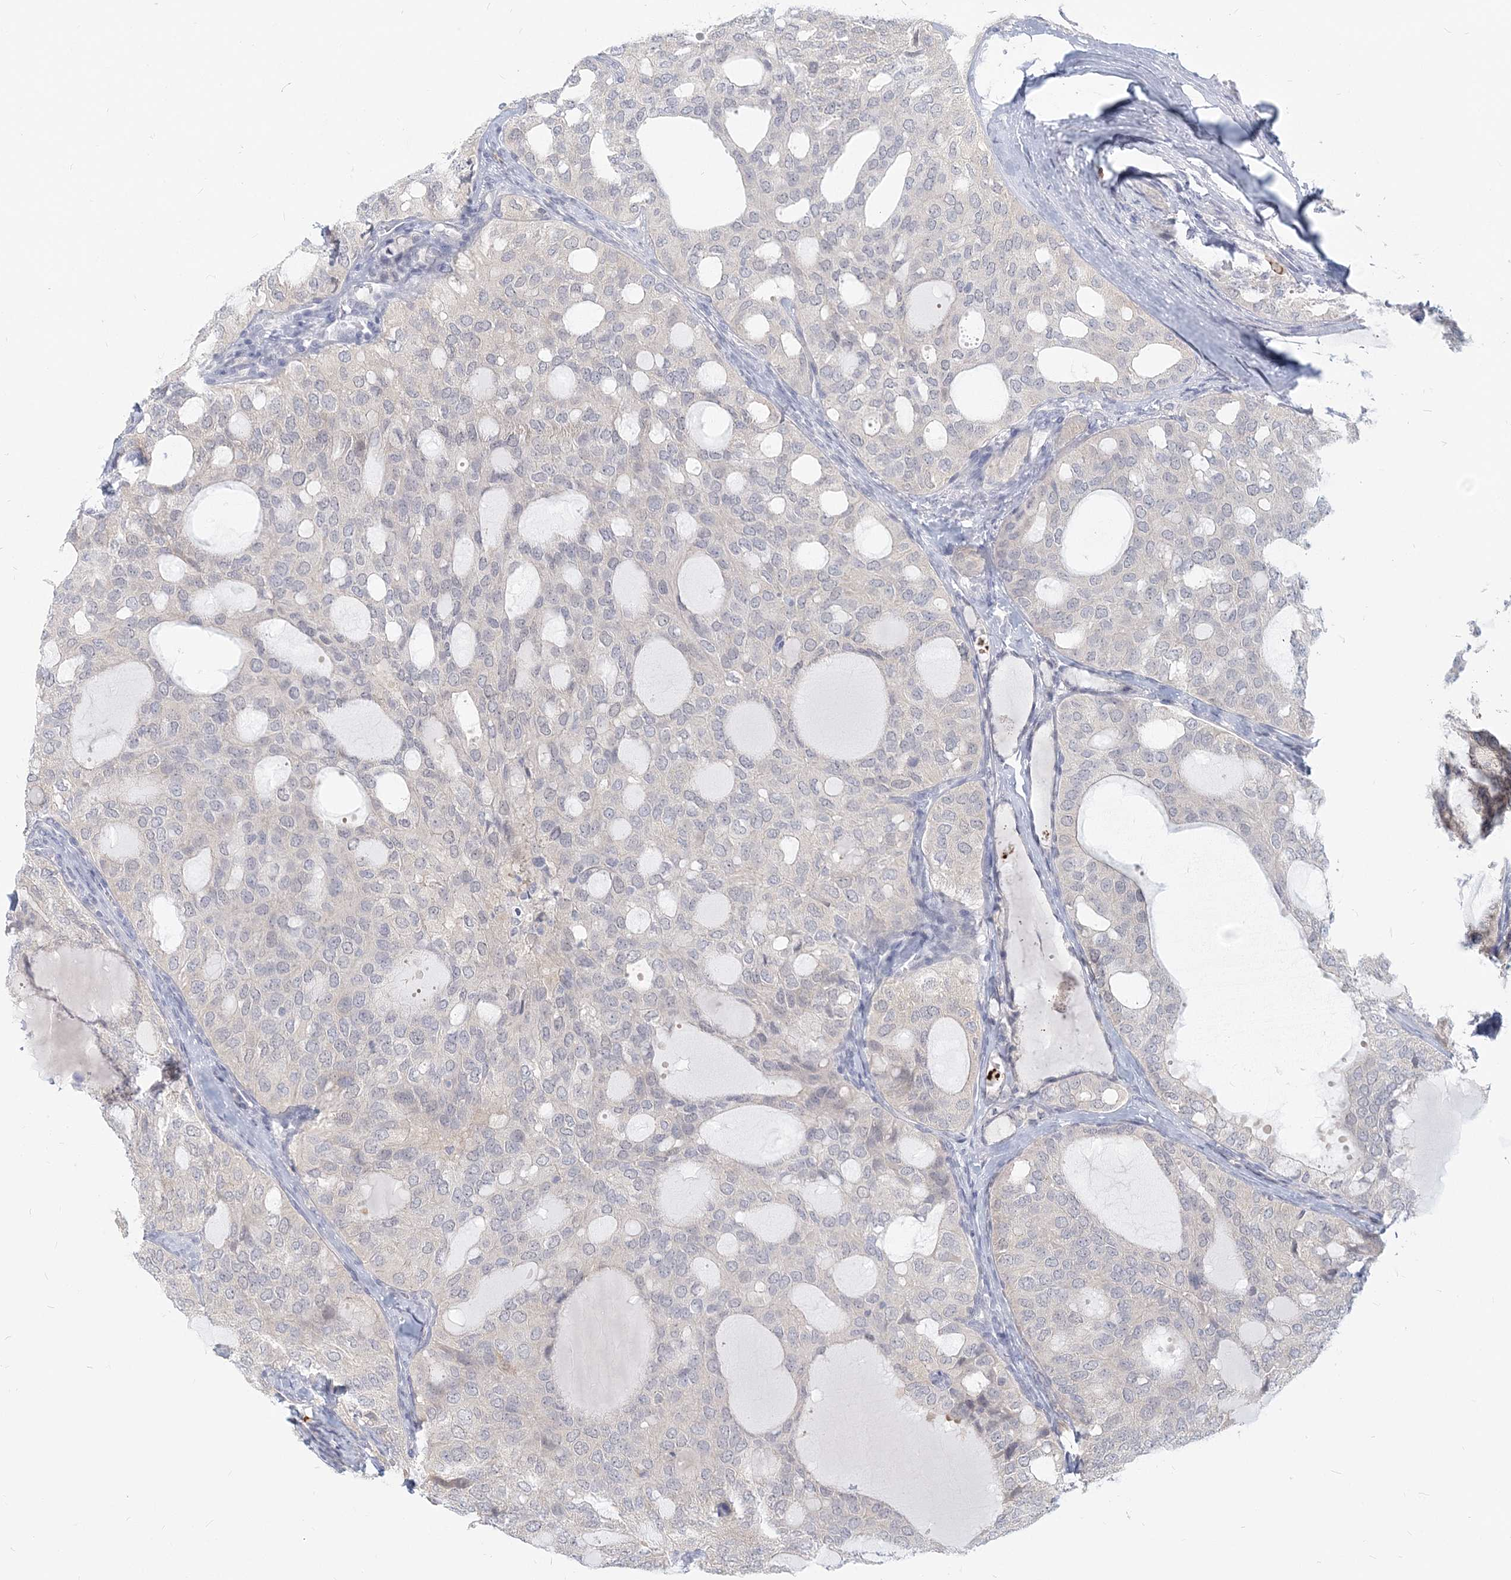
{"staining": {"intensity": "negative", "quantity": "none", "location": "none"}, "tissue": "thyroid cancer", "cell_type": "Tumor cells", "image_type": "cancer", "snomed": [{"axis": "morphology", "description": "Follicular adenoma carcinoma, NOS"}, {"axis": "topography", "description": "Thyroid gland"}], "caption": "IHC of human thyroid cancer (follicular adenoma carcinoma) shows no staining in tumor cells.", "gene": "GMPPA", "patient": {"sex": "male", "age": 75}}